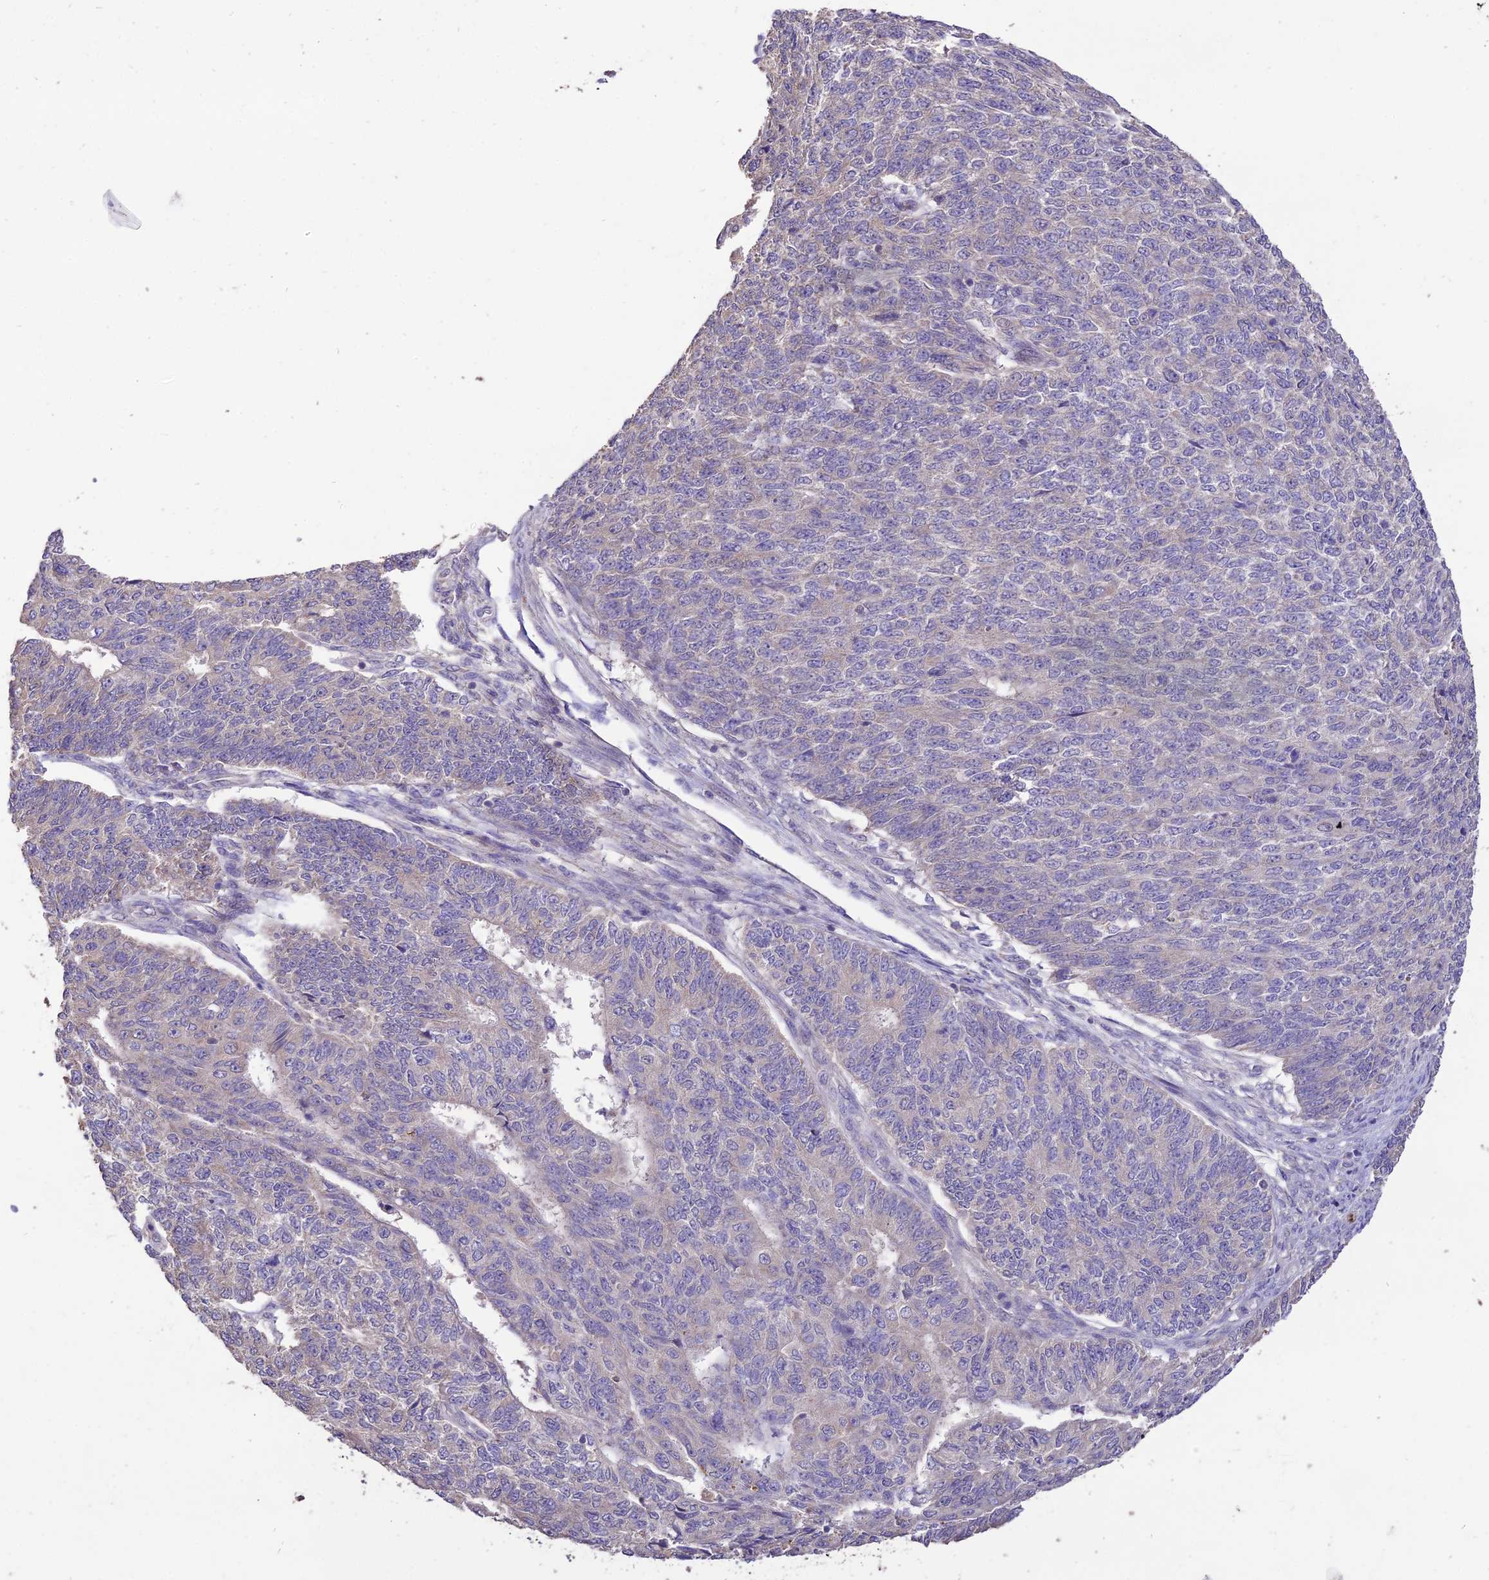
{"staining": {"intensity": "negative", "quantity": "none", "location": "none"}, "tissue": "endometrial cancer", "cell_type": "Tumor cells", "image_type": "cancer", "snomed": [{"axis": "morphology", "description": "Adenocarcinoma, NOS"}, {"axis": "topography", "description": "Endometrium"}], "caption": "Immunohistochemistry (IHC) of endometrial adenocarcinoma exhibits no positivity in tumor cells.", "gene": "SDHD", "patient": {"sex": "female", "age": 32}}